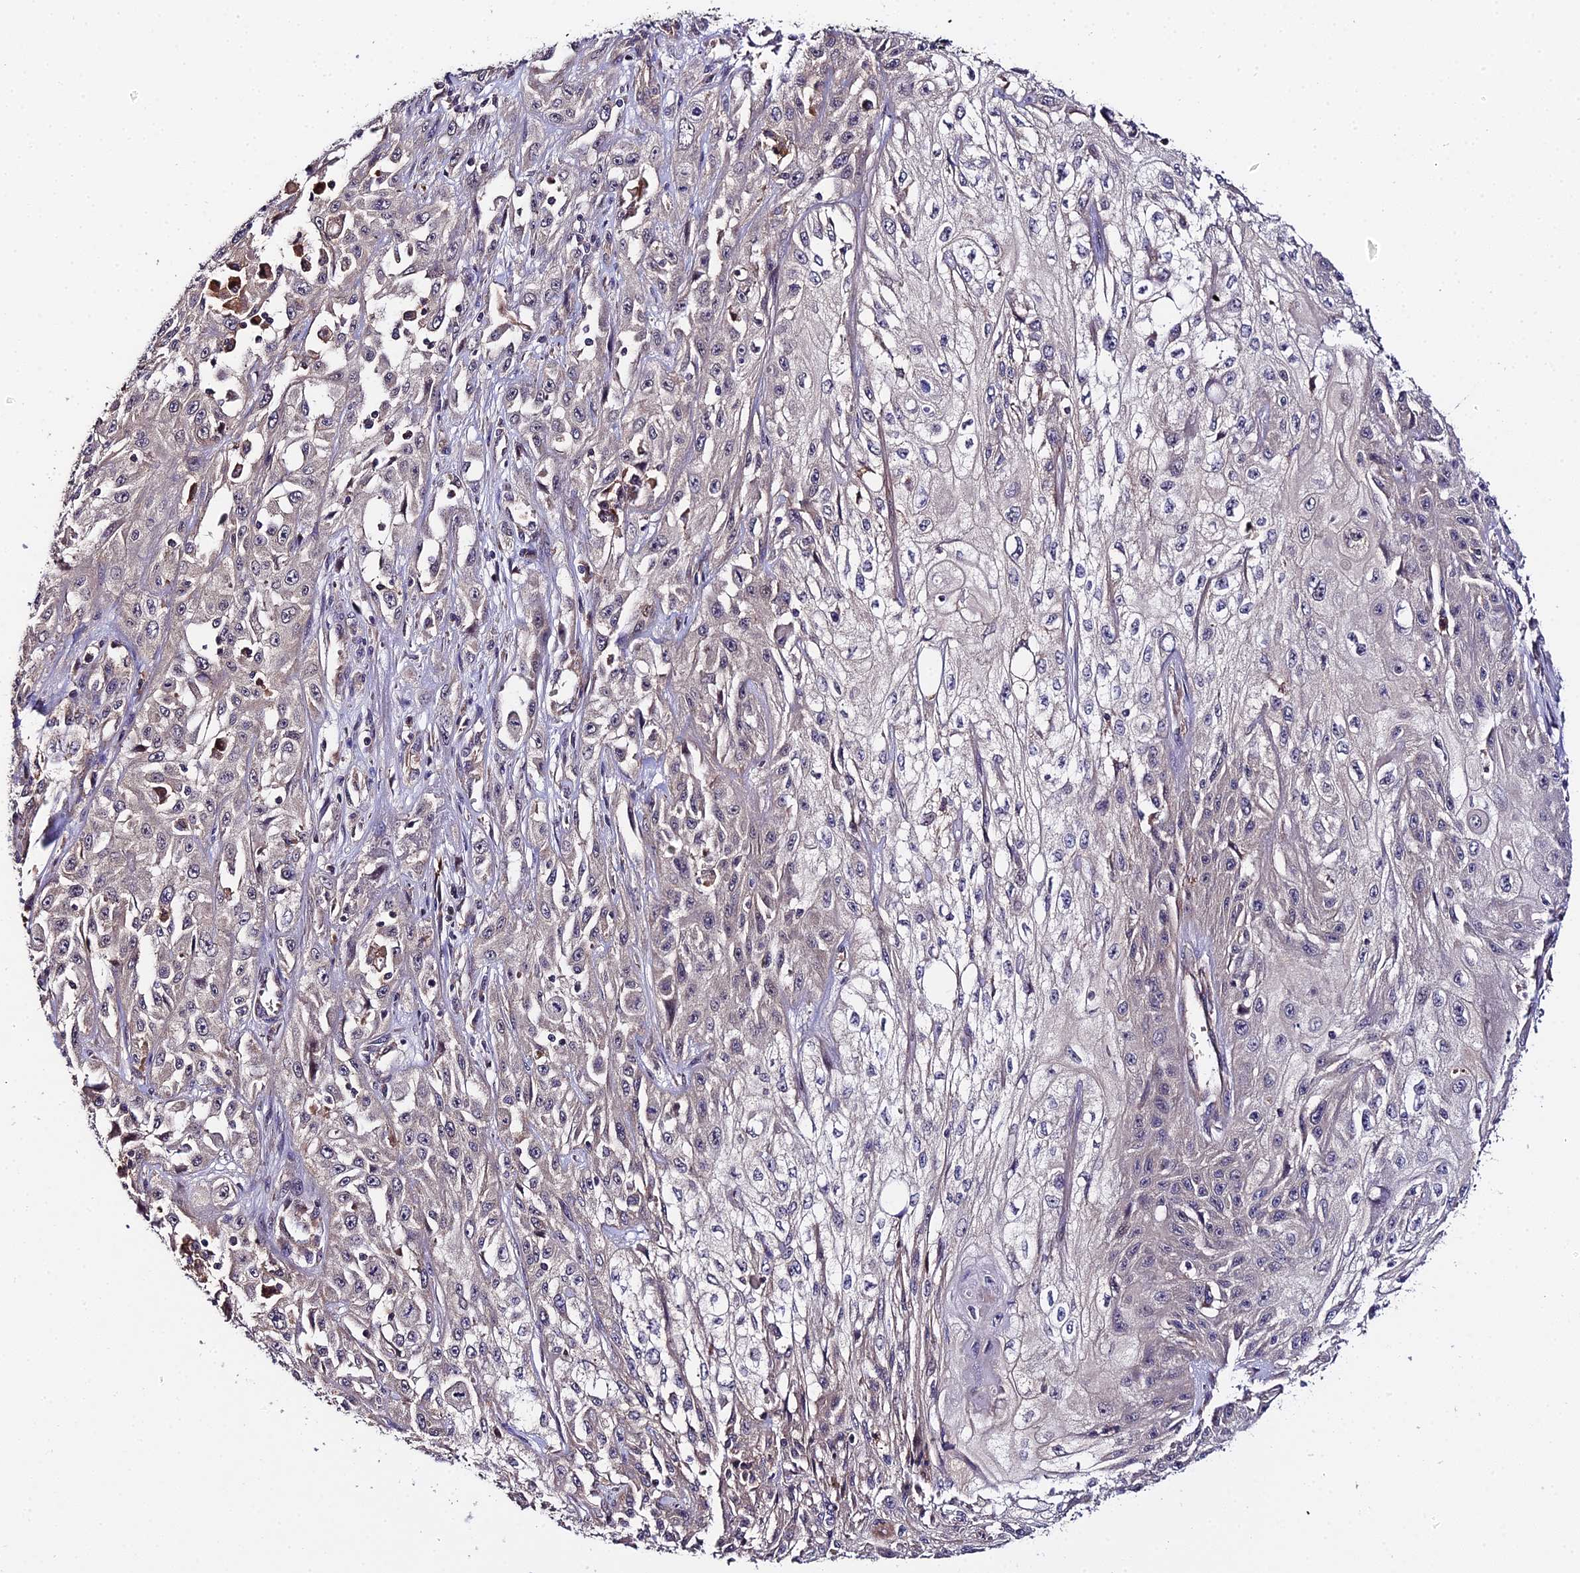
{"staining": {"intensity": "negative", "quantity": "none", "location": "none"}, "tissue": "skin cancer", "cell_type": "Tumor cells", "image_type": "cancer", "snomed": [{"axis": "morphology", "description": "Squamous cell carcinoma, NOS"}, {"axis": "morphology", "description": "Squamous cell carcinoma, metastatic, NOS"}, {"axis": "topography", "description": "Skin"}, {"axis": "topography", "description": "Lymph node"}], "caption": "There is no significant positivity in tumor cells of metastatic squamous cell carcinoma (skin).", "gene": "ZBED8", "patient": {"sex": "male", "age": 75}}